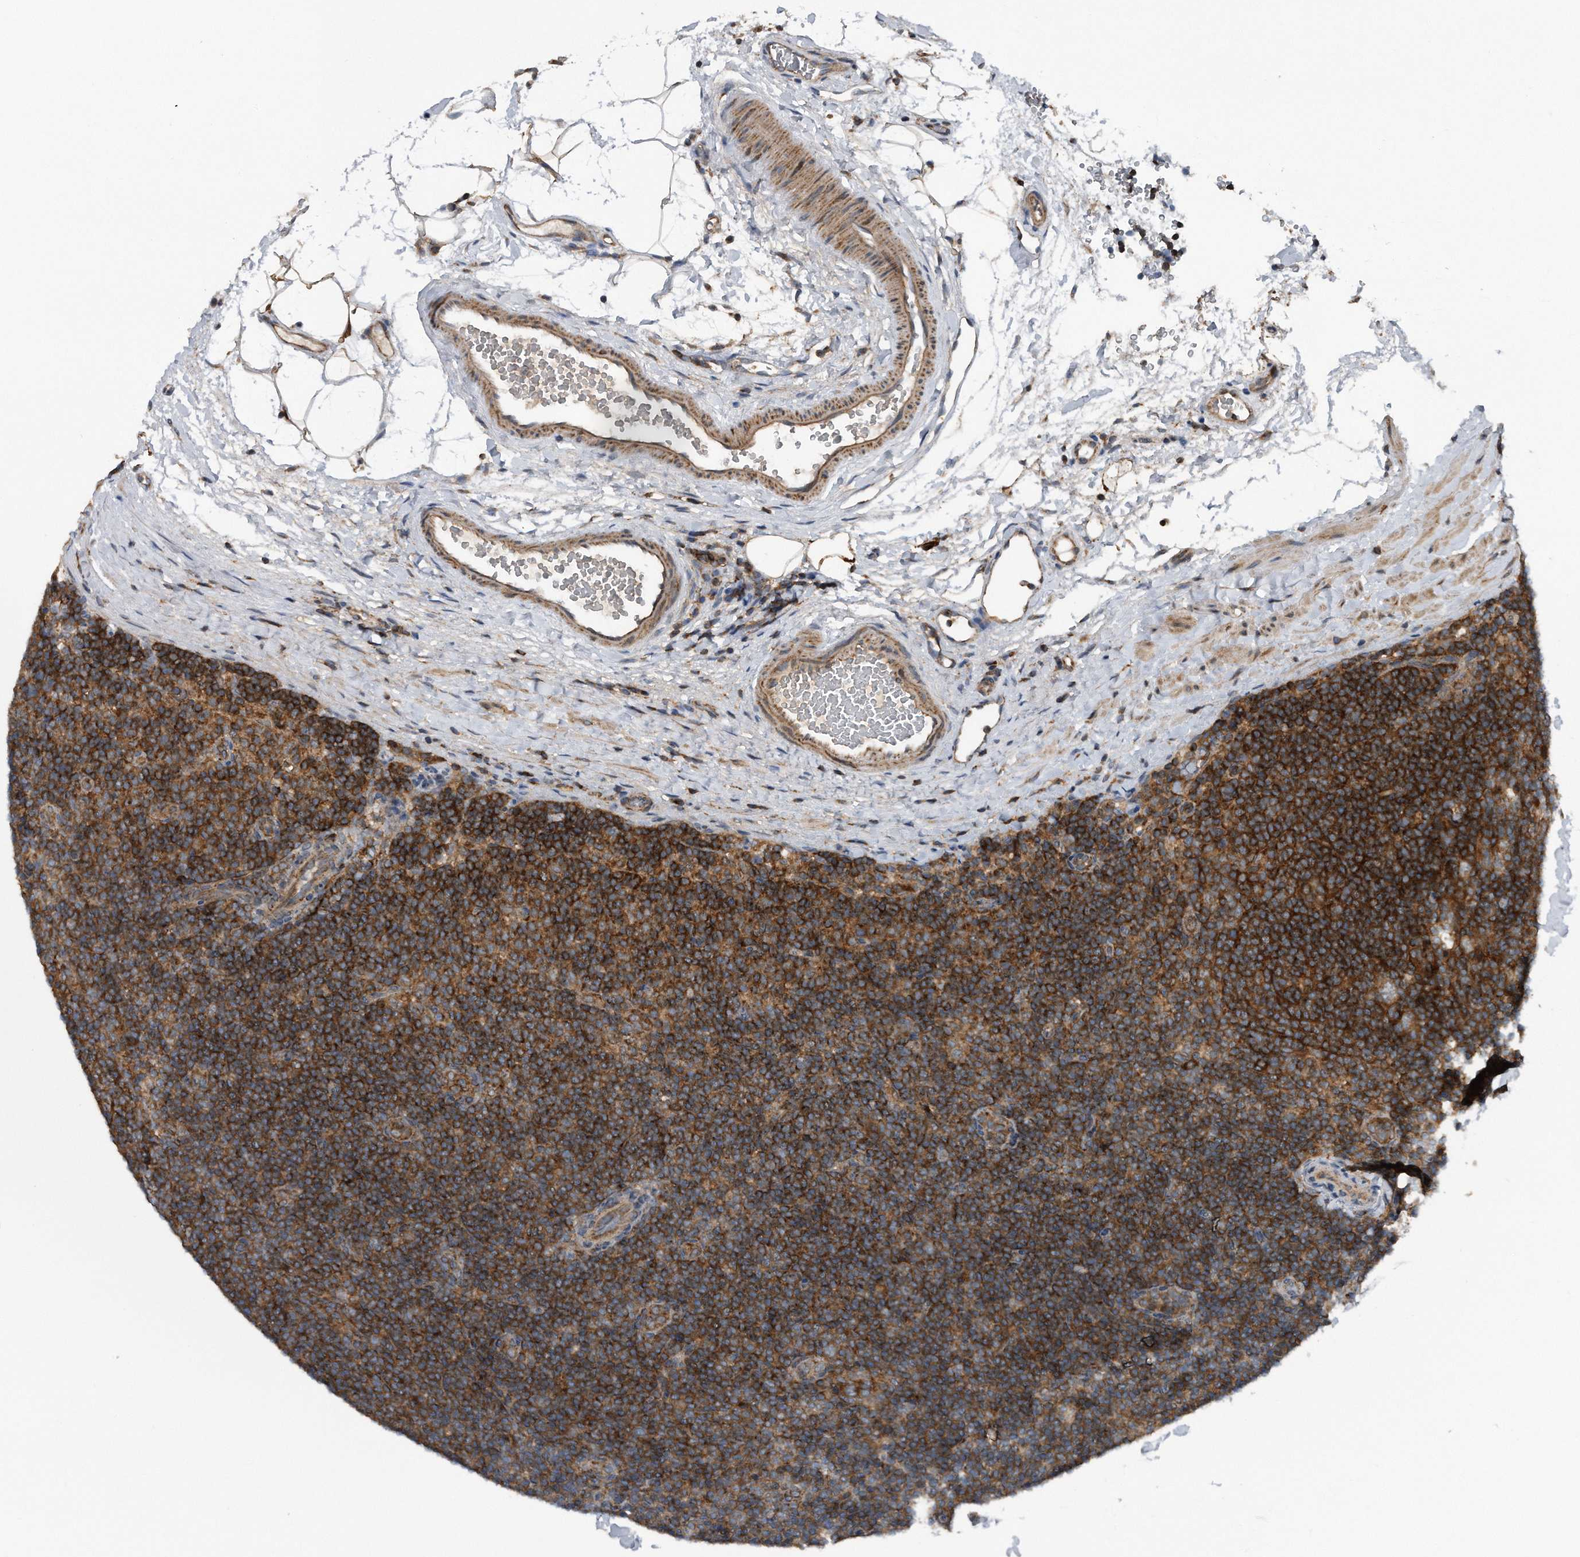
{"staining": {"intensity": "moderate", "quantity": ">75%", "location": "cytoplasmic/membranous"}, "tissue": "lymphoma", "cell_type": "Tumor cells", "image_type": "cancer", "snomed": [{"axis": "morphology", "description": "Hodgkin's disease, NOS"}, {"axis": "topography", "description": "Lymph node"}], "caption": "The immunohistochemical stain shows moderate cytoplasmic/membranous expression in tumor cells of lymphoma tissue. (brown staining indicates protein expression, while blue staining denotes nuclei).", "gene": "ALPK2", "patient": {"sex": "female", "age": 57}}